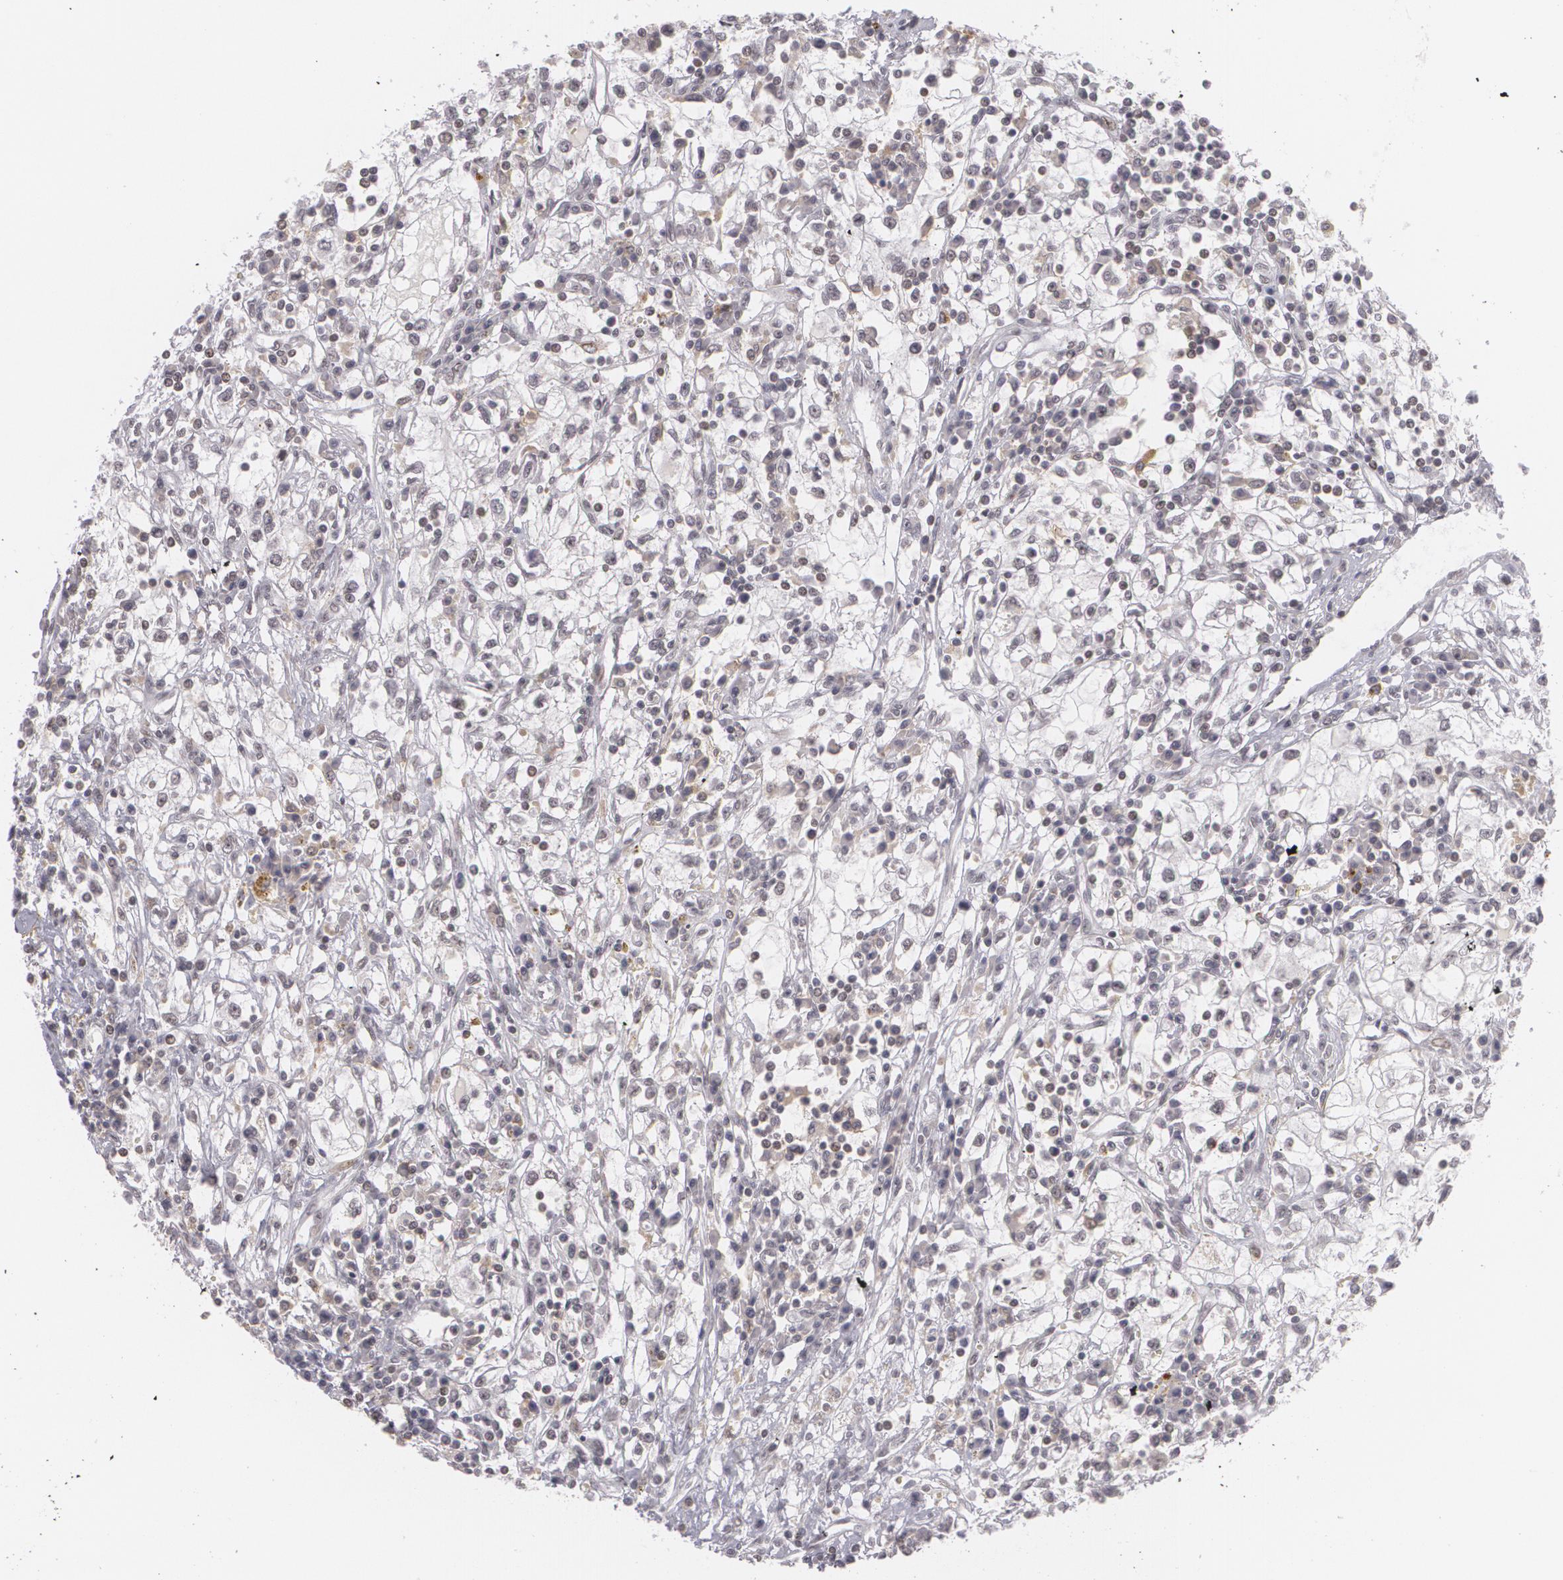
{"staining": {"intensity": "negative", "quantity": "none", "location": "none"}, "tissue": "renal cancer", "cell_type": "Tumor cells", "image_type": "cancer", "snomed": [{"axis": "morphology", "description": "Adenocarcinoma, NOS"}, {"axis": "topography", "description": "Kidney"}], "caption": "Tumor cells are negative for protein expression in human adenocarcinoma (renal). The staining is performed using DAB brown chromogen with nuclei counter-stained in using hematoxylin.", "gene": "RRP7A", "patient": {"sex": "male", "age": 82}}